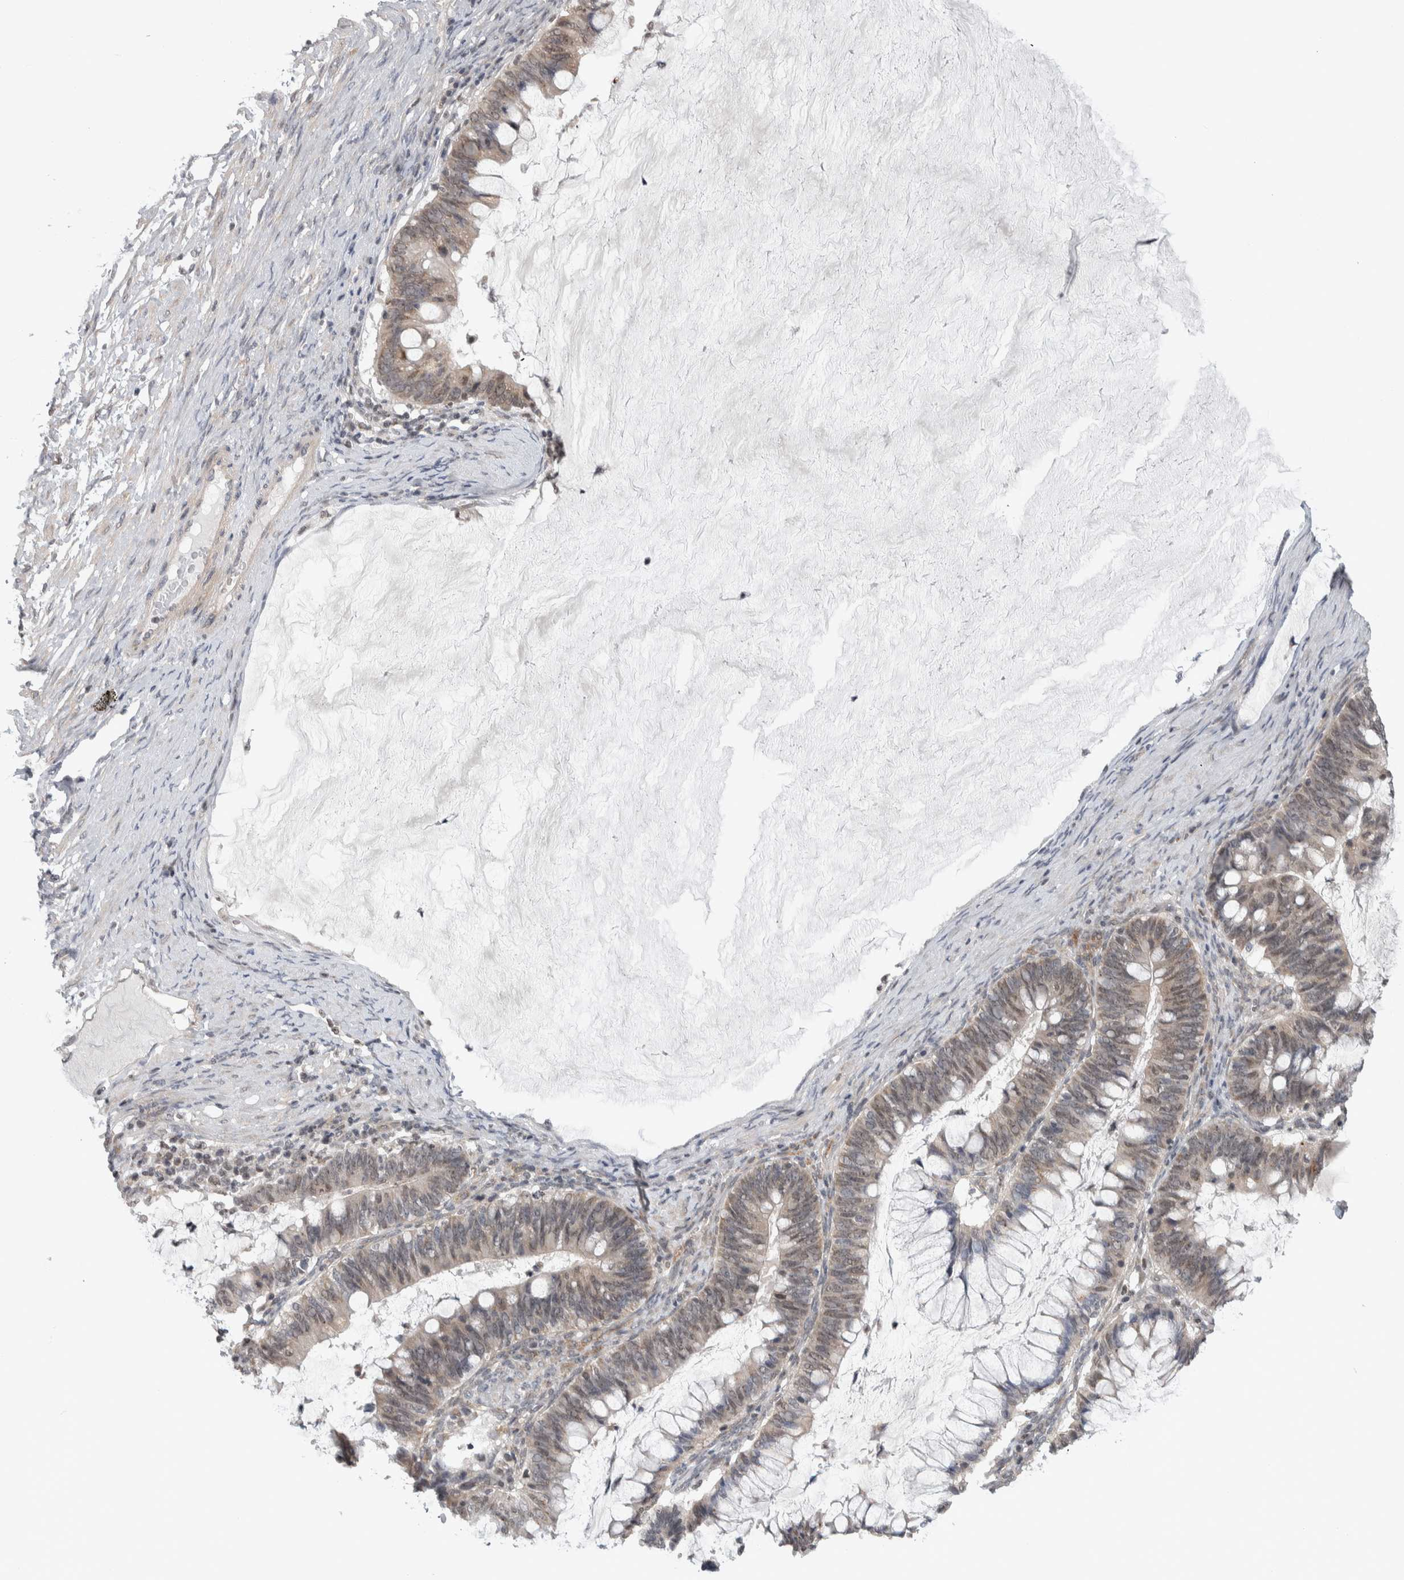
{"staining": {"intensity": "moderate", "quantity": "25%-75%", "location": "cytoplasmic/membranous"}, "tissue": "ovarian cancer", "cell_type": "Tumor cells", "image_type": "cancer", "snomed": [{"axis": "morphology", "description": "Cystadenocarcinoma, mucinous, NOS"}, {"axis": "topography", "description": "Ovary"}], "caption": "Protein analysis of mucinous cystadenocarcinoma (ovarian) tissue exhibits moderate cytoplasmic/membranous expression in approximately 25%-75% of tumor cells.", "gene": "CWC27", "patient": {"sex": "female", "age": 61}}